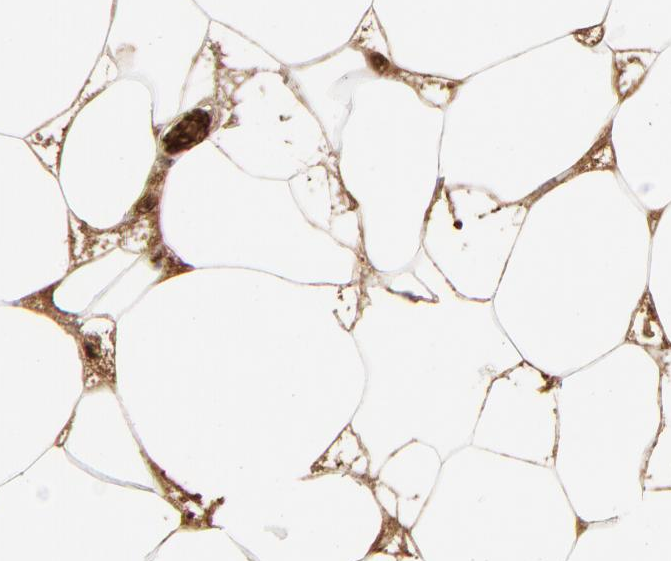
{"staining": {"intensity": "moderate", "quantity": ">75%", "location": "cytoplasmic/membranous"}, "tissue": "adipose tissue", "cell_type": "Adipocytes", "image_type": "normal", "snomed": [{"axis": "morphology", "description": "Normal tissue, NOS"}, {"axis": "morphology", "description": "Duct carcinoma"}, {"axis": "topography", "description": "Breast"}, {"axis": "topography", "description": "Adipose tissue"}], "caption": "IHC histopathology image of normal adipose tissue: adipose tissue stained using IHC shows medium levels of moderate protein expression localized specifically in the cytoplasmic/membranous of adipocytes, appearing as a cytoplasmic/membranous brown color.", "gene": "PSMD14", "patient": {"sex": "female", "age": 37}}